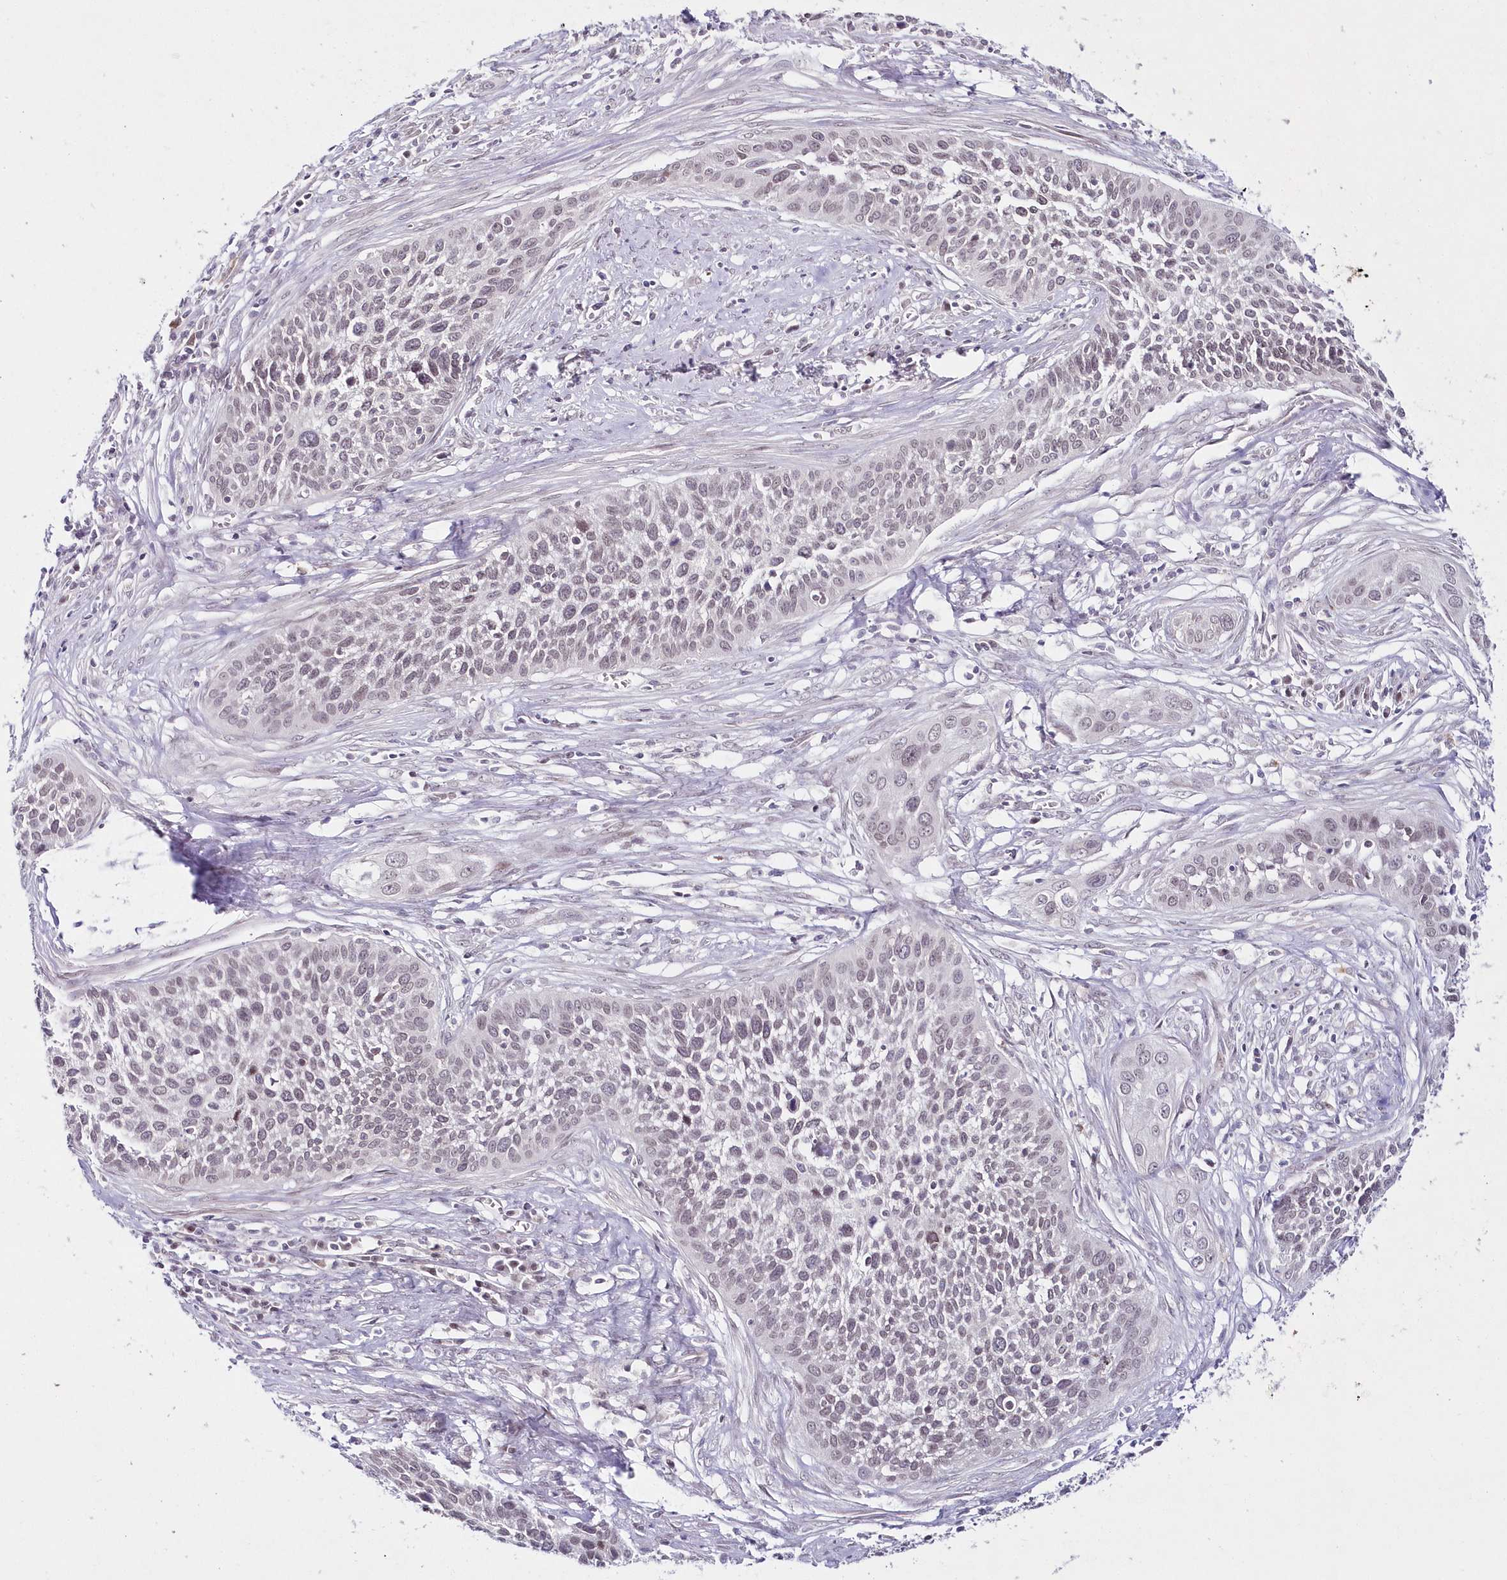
{"staining": {"intensity": "weak", "quantity": "<25%", "location": "nuclear"}, "tissue": "cervical cancer", "cell_type": "Tumor cells", "image_type": "cancer", "snomed": [{"axis": "morphology", "description": "Squamous cell carcinoma, NOS"}, {"axis": "topography", "description": "Cervix"}], "caption": "This is a histopathology image of IHC staining of cervical cancer, which shows no positivity in tumor cells. (DAB IHC visualized using brightfield microscopy, high magnification).", "gene": "HYCC2", "patient": {"sex": "female", "age": 34}}